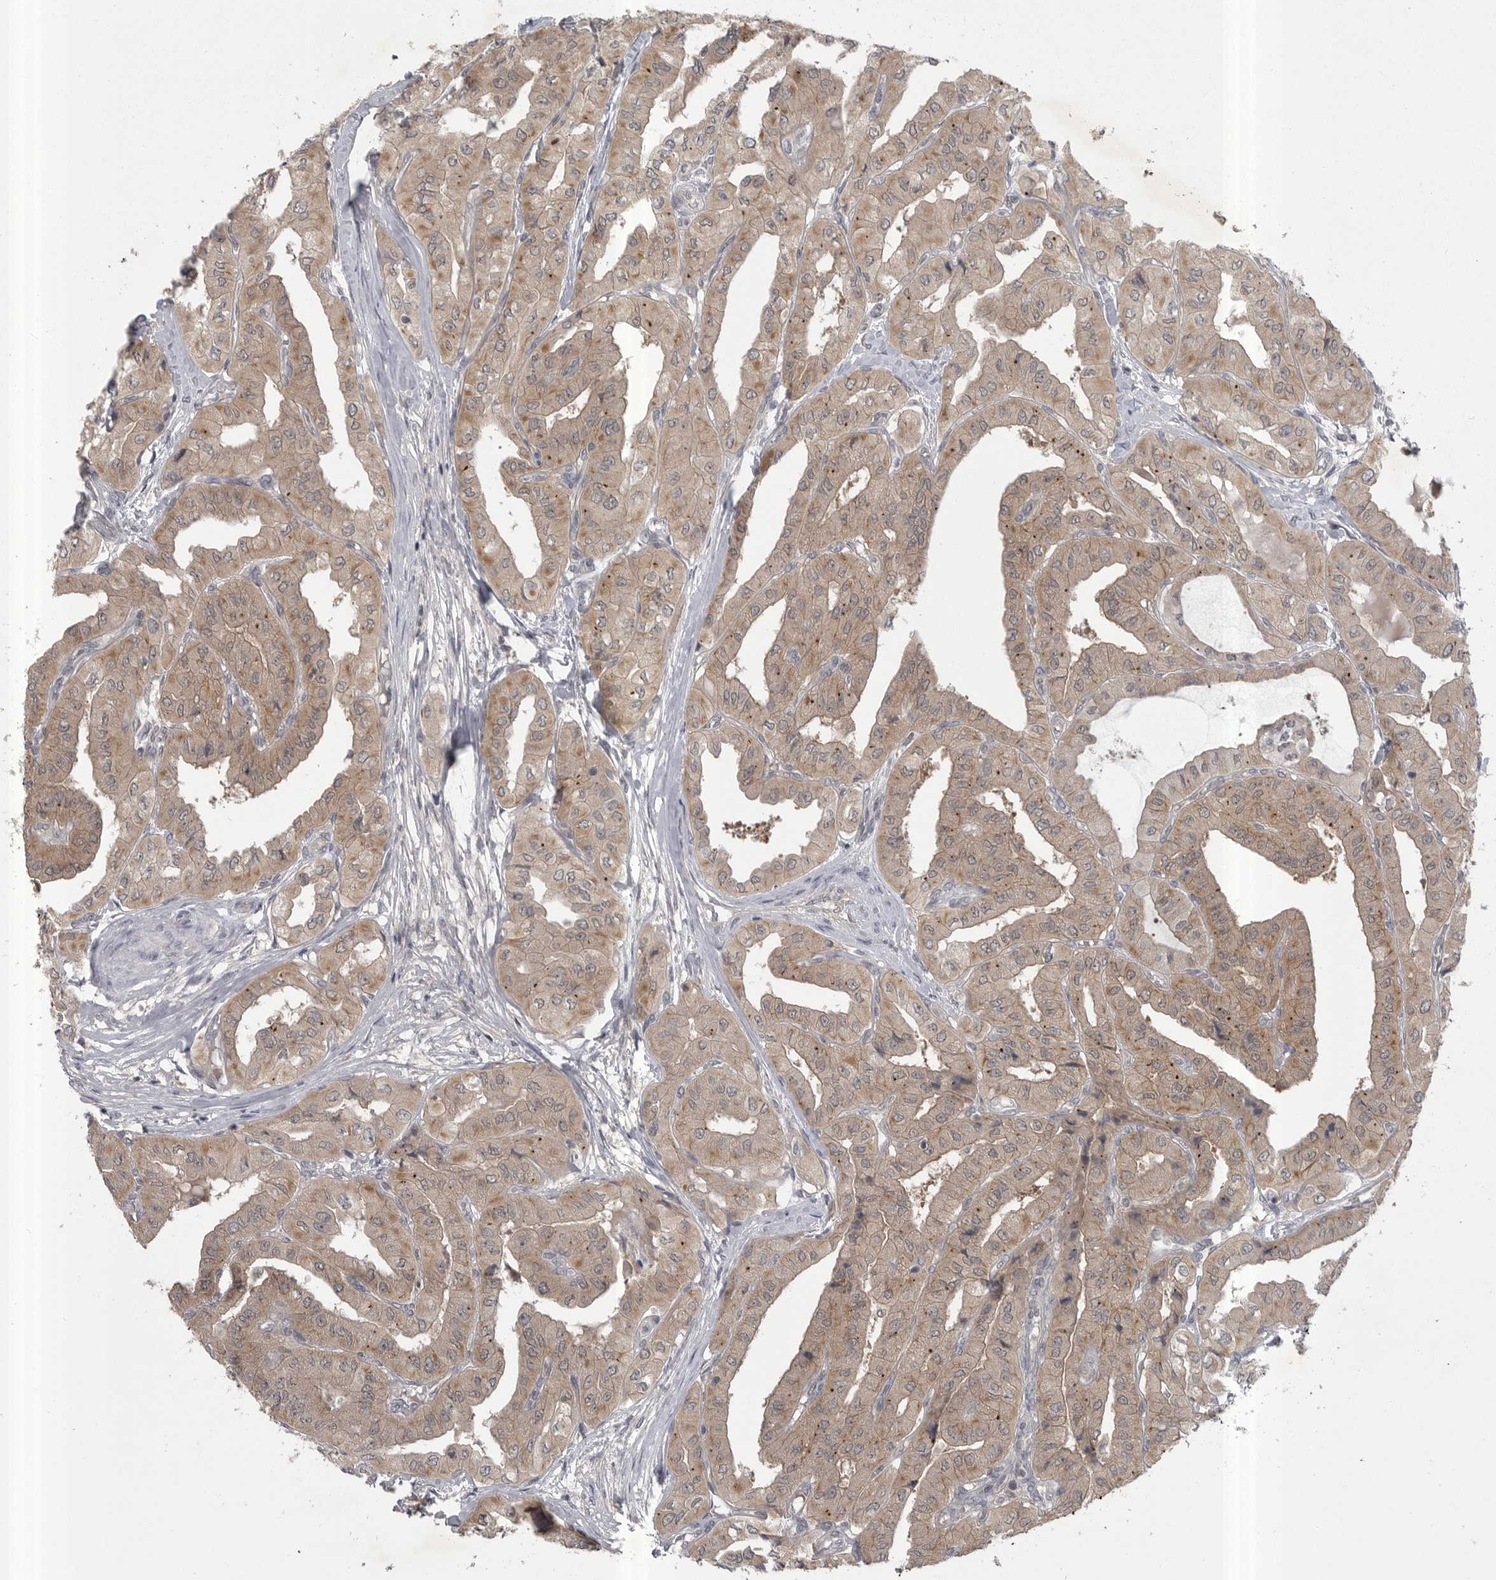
{"staining": {"intensity": "moderate", "quantity": ">75%", "location": "cytoplasmic/membranous"}, "tissue": "thyroid cancer", "cell_type": "Tumor cells", "image_type": "cancer", "snomed": [{"axis": "morphology", "description": "Papillary adenocarcinoma, NOS"}, {"axis": "topography", "description": "Thyroid gland"}], "caption": "Papillary adenocarcinoma (thyroid) was stained to show a protein in brown. There is medium levels of moderate cytoplasmic/membranous staining in approximately >75% of tumor cells. (brown staining indicates protein expression, while blue staining denotes nuclei).", "gene": "PHF13", "patient": {"sex": "female", "age": 59}}